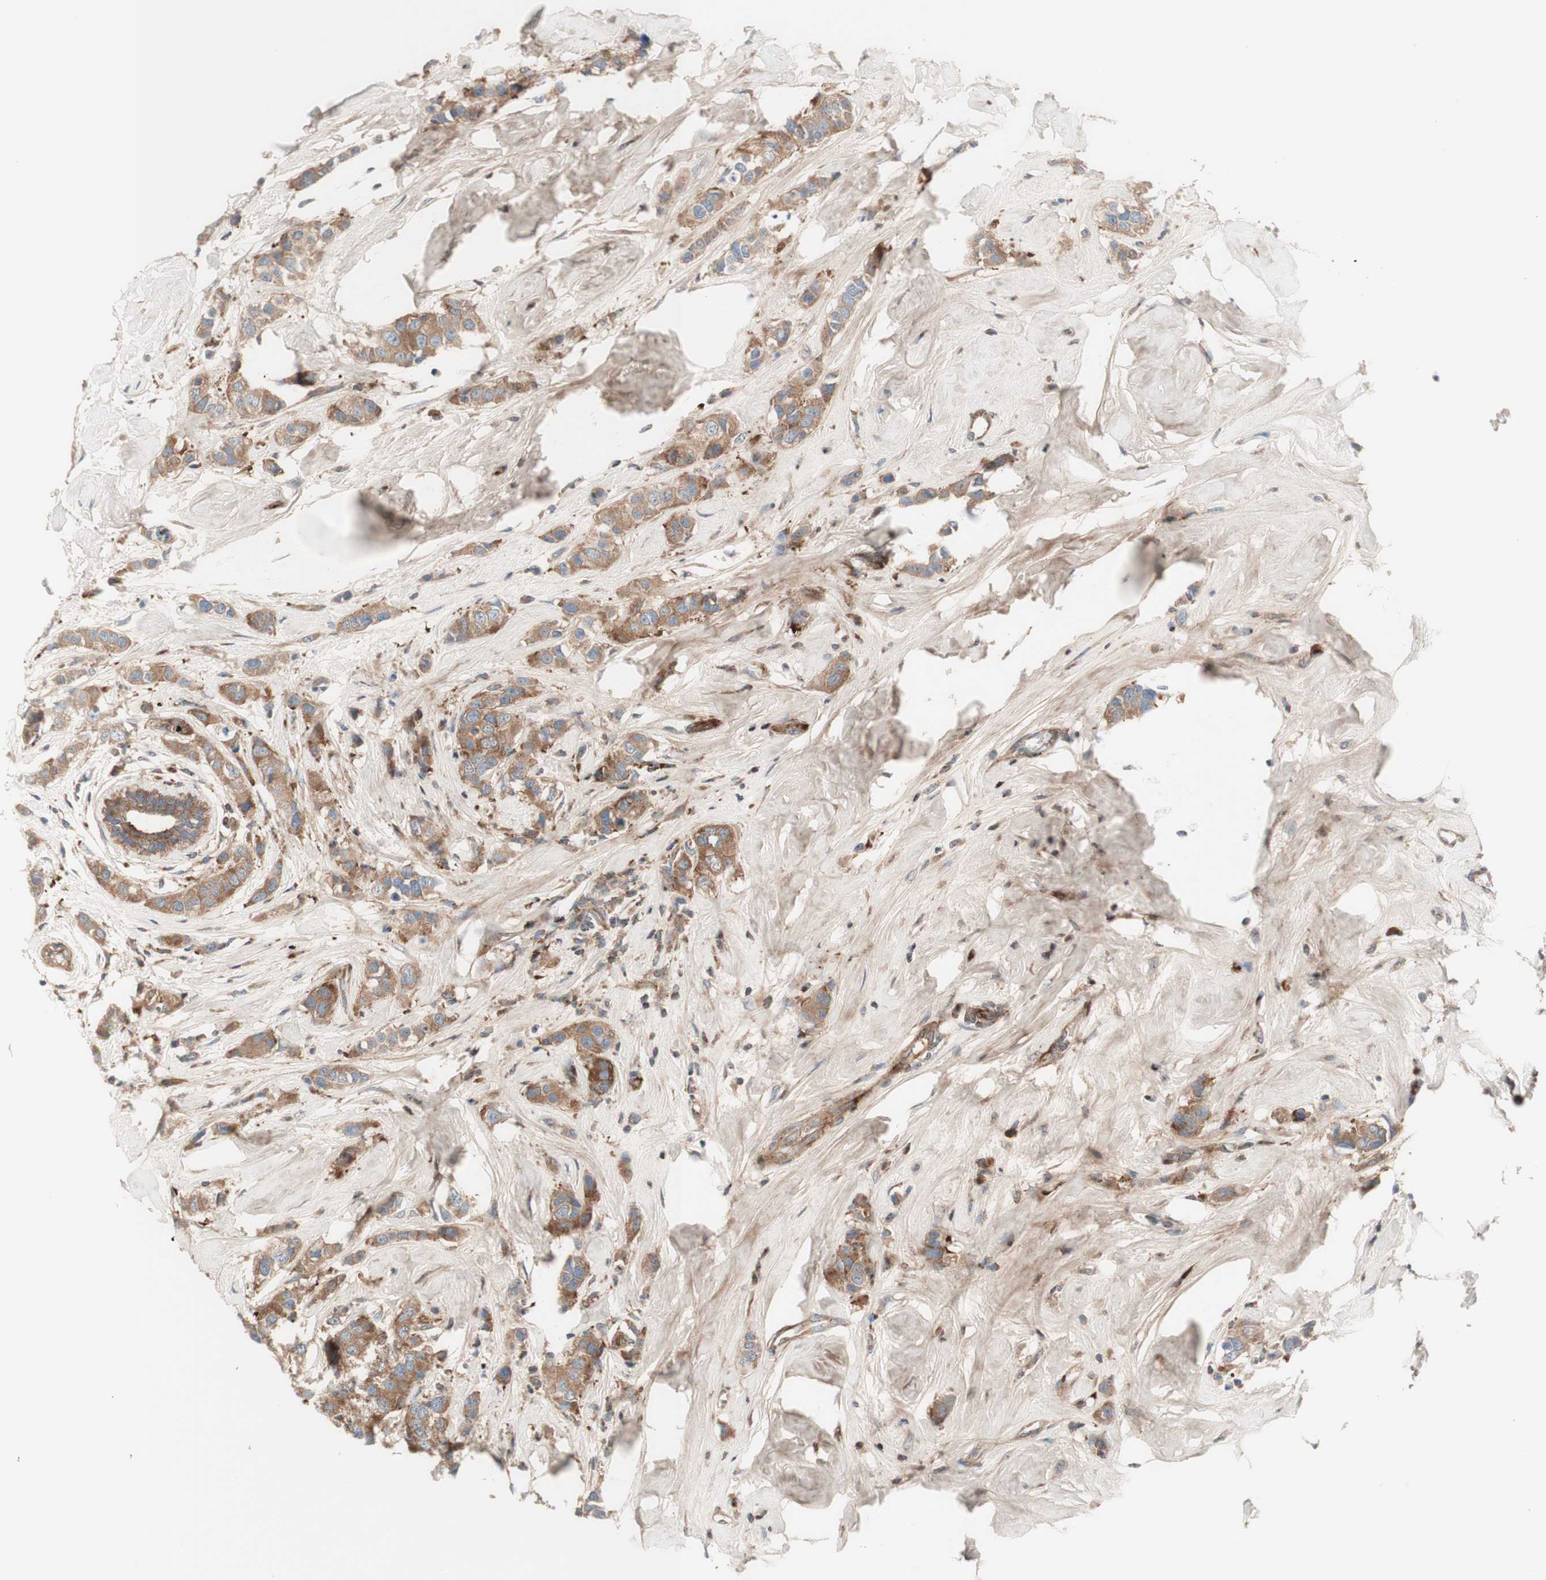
{"staining": {"intensity": "moderate", "quantity": ">75%", "location": "cytoplasmic/membranous"}, "tissue": "breast cancer", "cell_type": "Tumor cells", "image_type": "cancer", "snomed": [{"axis": "morphology", "description": "Normal tissue, NOS"}, {"axis": "morphology", "description": "Duct carcinoma"}, {"axis": "topography", "description": "Breast"}], "caption": "Human breast invasive ductal carcinoma stained for a protein (brown) shows moderate cytoplasmic/membranous positive expression in approximately >75% of tumor cells.", "gene": "CCN4", "patient": {"sex": "female", "age": 50}}